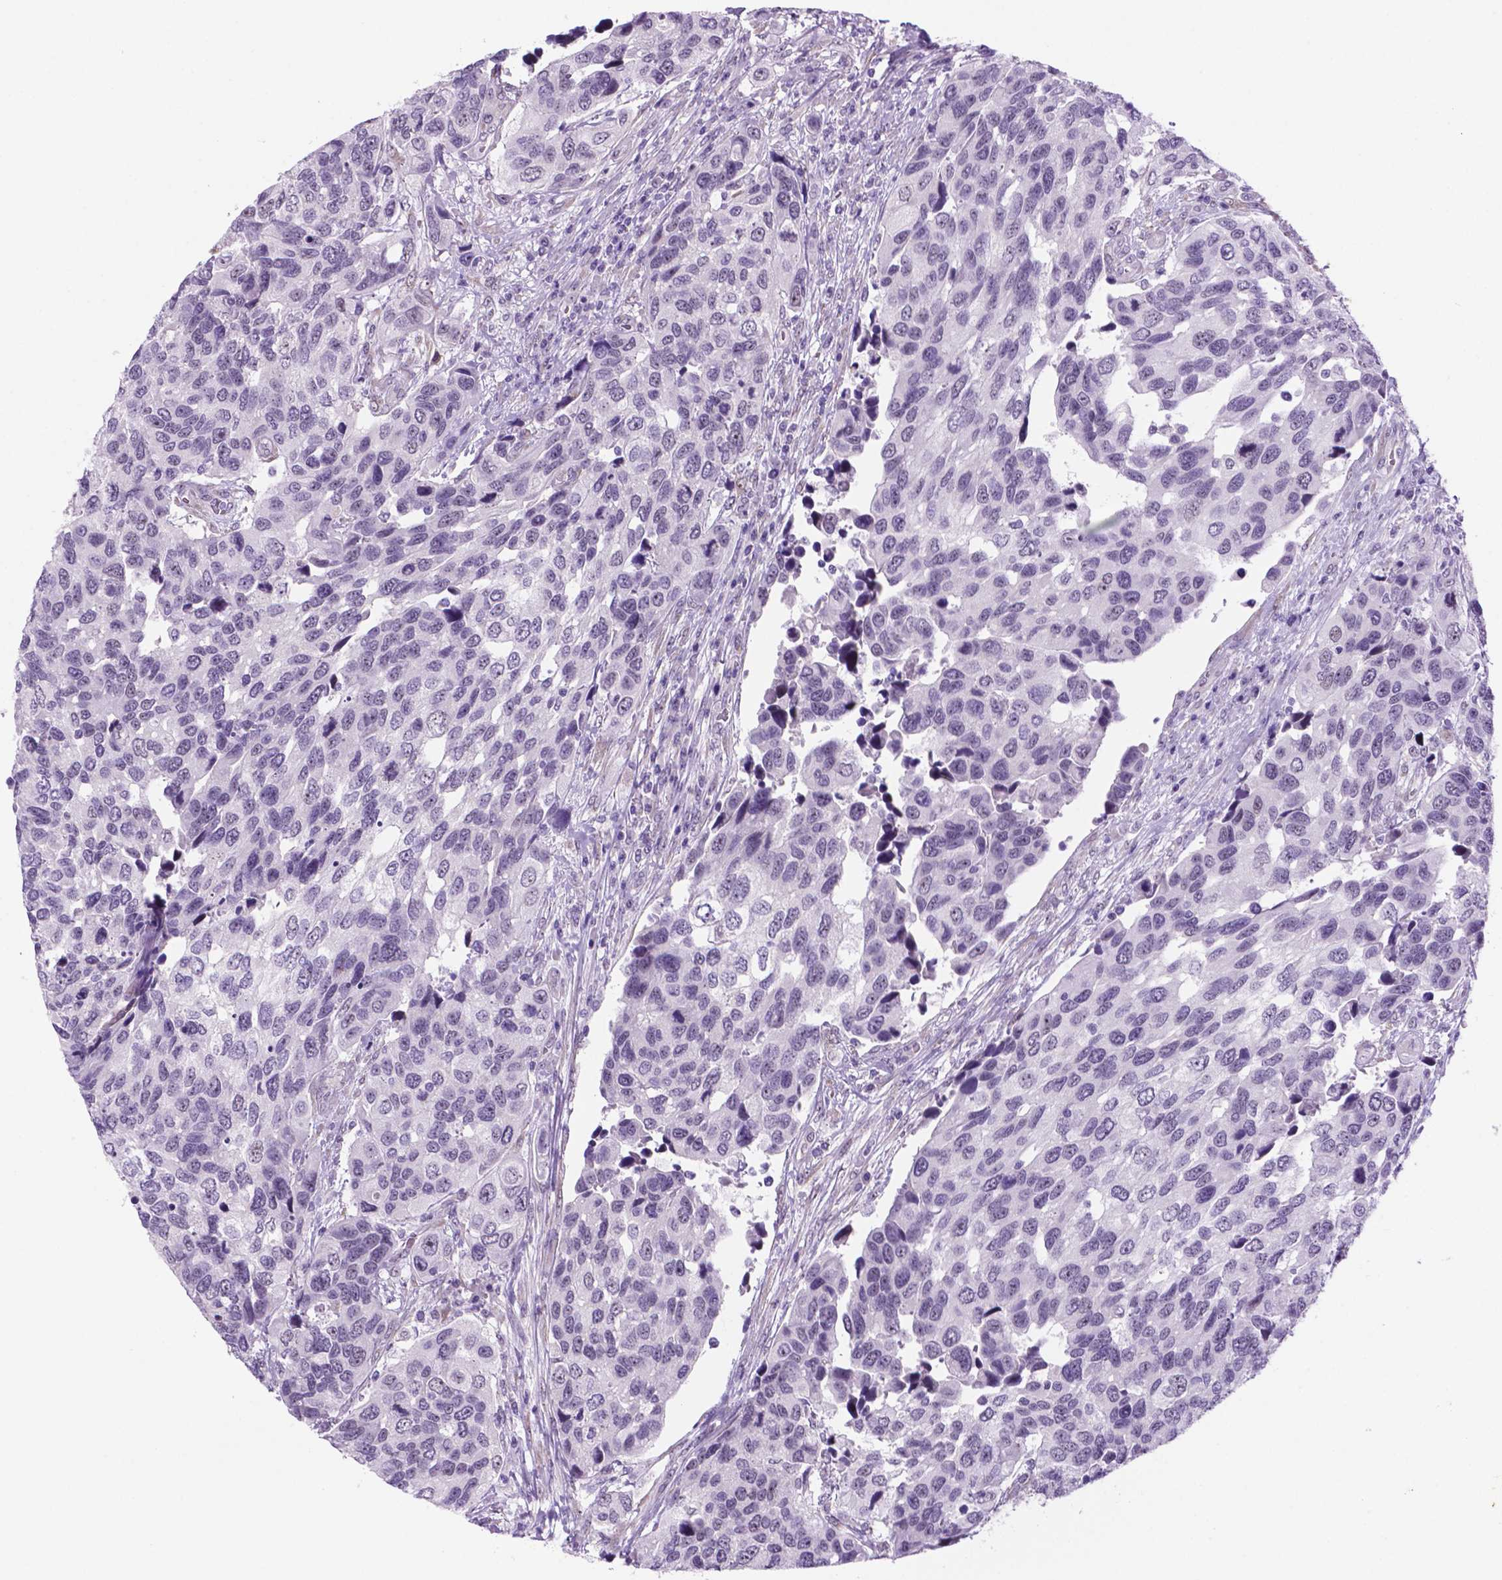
{"staining": {"intensity": "negative", "quantity": "none", "location": "none"}, "tissue": "urothelial cancer", "cell_type": "Tumor cells", "image_type": "cancer", "snomed": [{"axis": "morphology", "description": "Urothelial carcinoma, High grade"}, {"axis": "topography", "description": "Urinary bladder"}], "caption": "Histopathology image shows no significant protein positivity in tumor cells of high-grade urothelial carcinoma.", "gene": "C18orf21", "patient": {"sex": "male", "age": 60}}